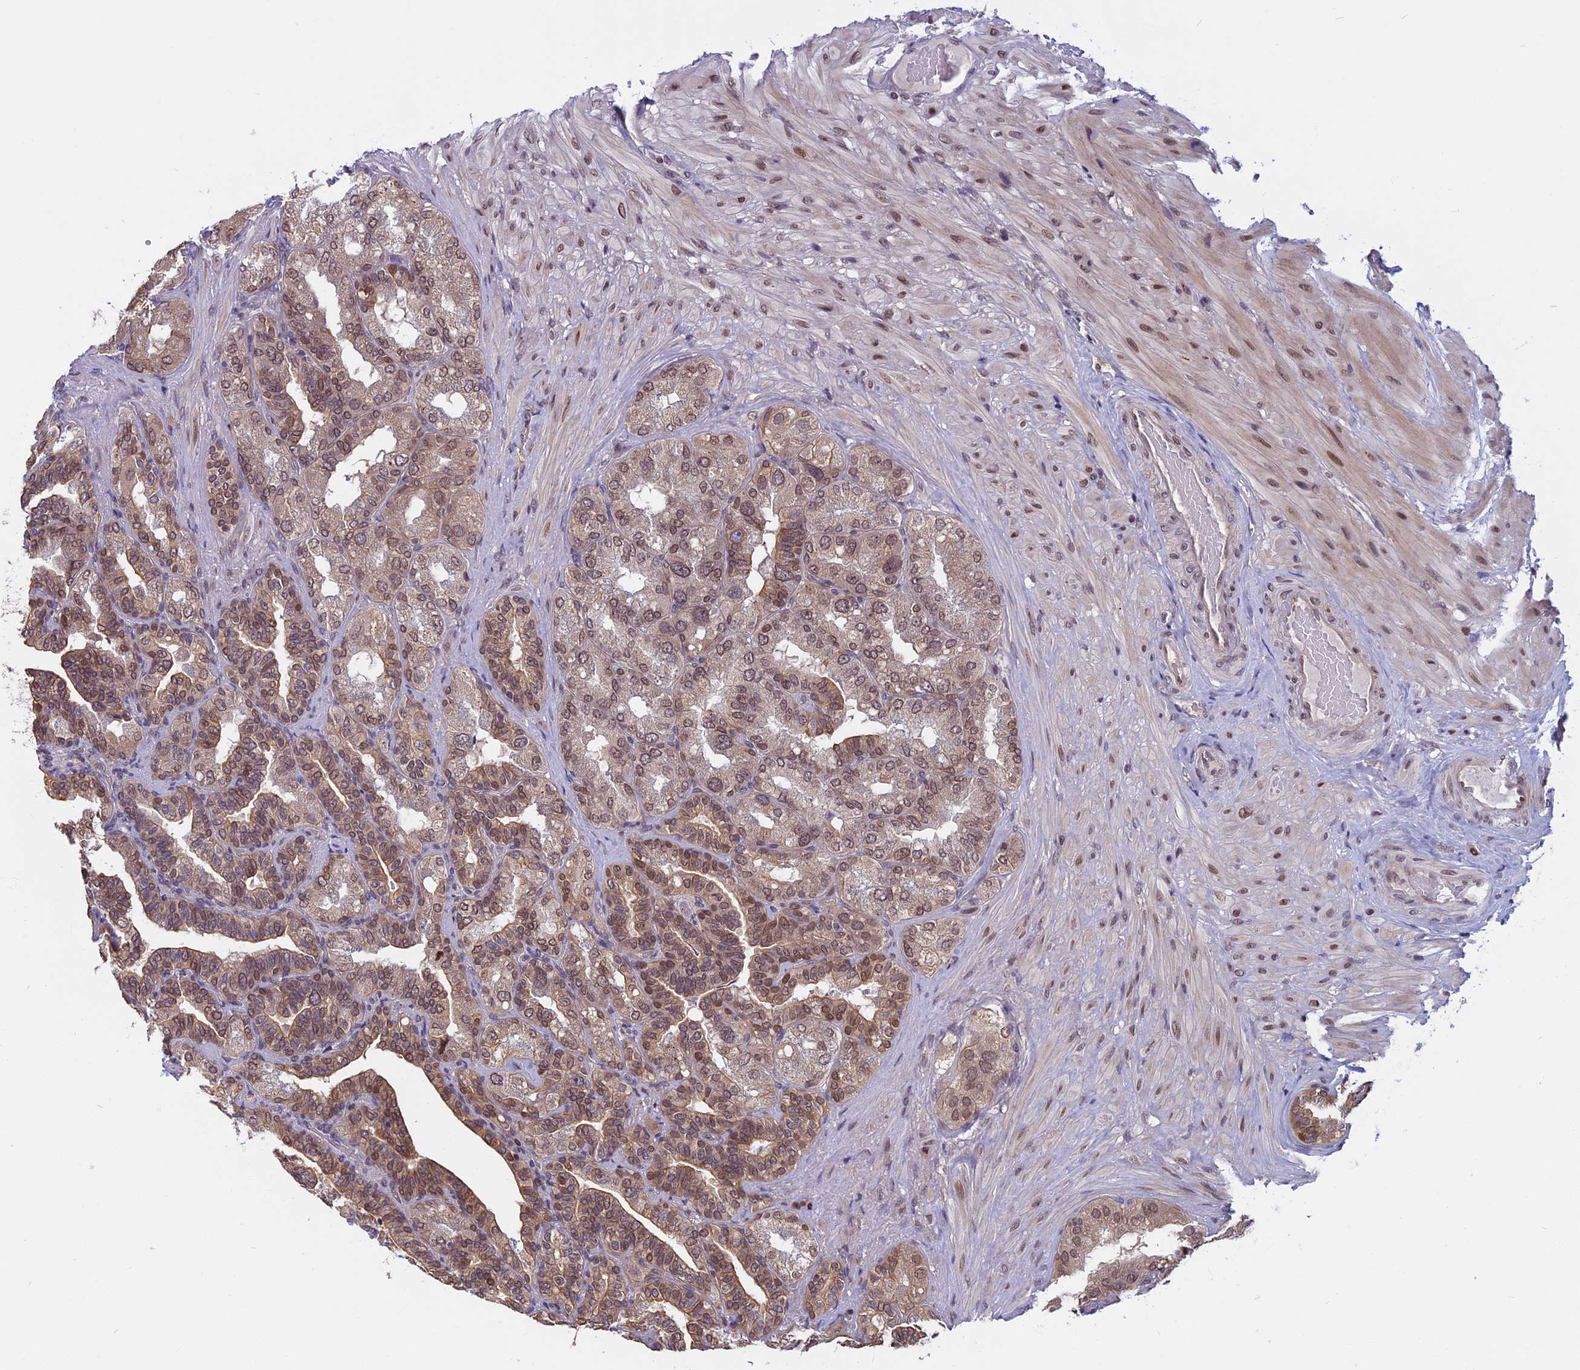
{"staining": {"intensity": "moderate", "quantity": ">75%", "location": "cytoplasmic/membranous,nuclear"}, "tissue": "seminal vesicle", "cell_type": "Glandular cells", "image_type": "normal", "snomed": [{"axis": "morphology", "description": "Normal tissue, NOS"}, {"axis": "topography", "description": "Seminal veicle"}, {"axis": "topography", "description": "Peripheral nerve tissue"}], "caption": "Moderate cytoplasmic/membranous,nuclear expression for a protein is appreciated in approximately >75% of glandular cells of unremarkable seminal vesicle using immunohistochemistry (IHC).", "gene": "CCDC113", "patient": {"sex": "male", "age": 63}}